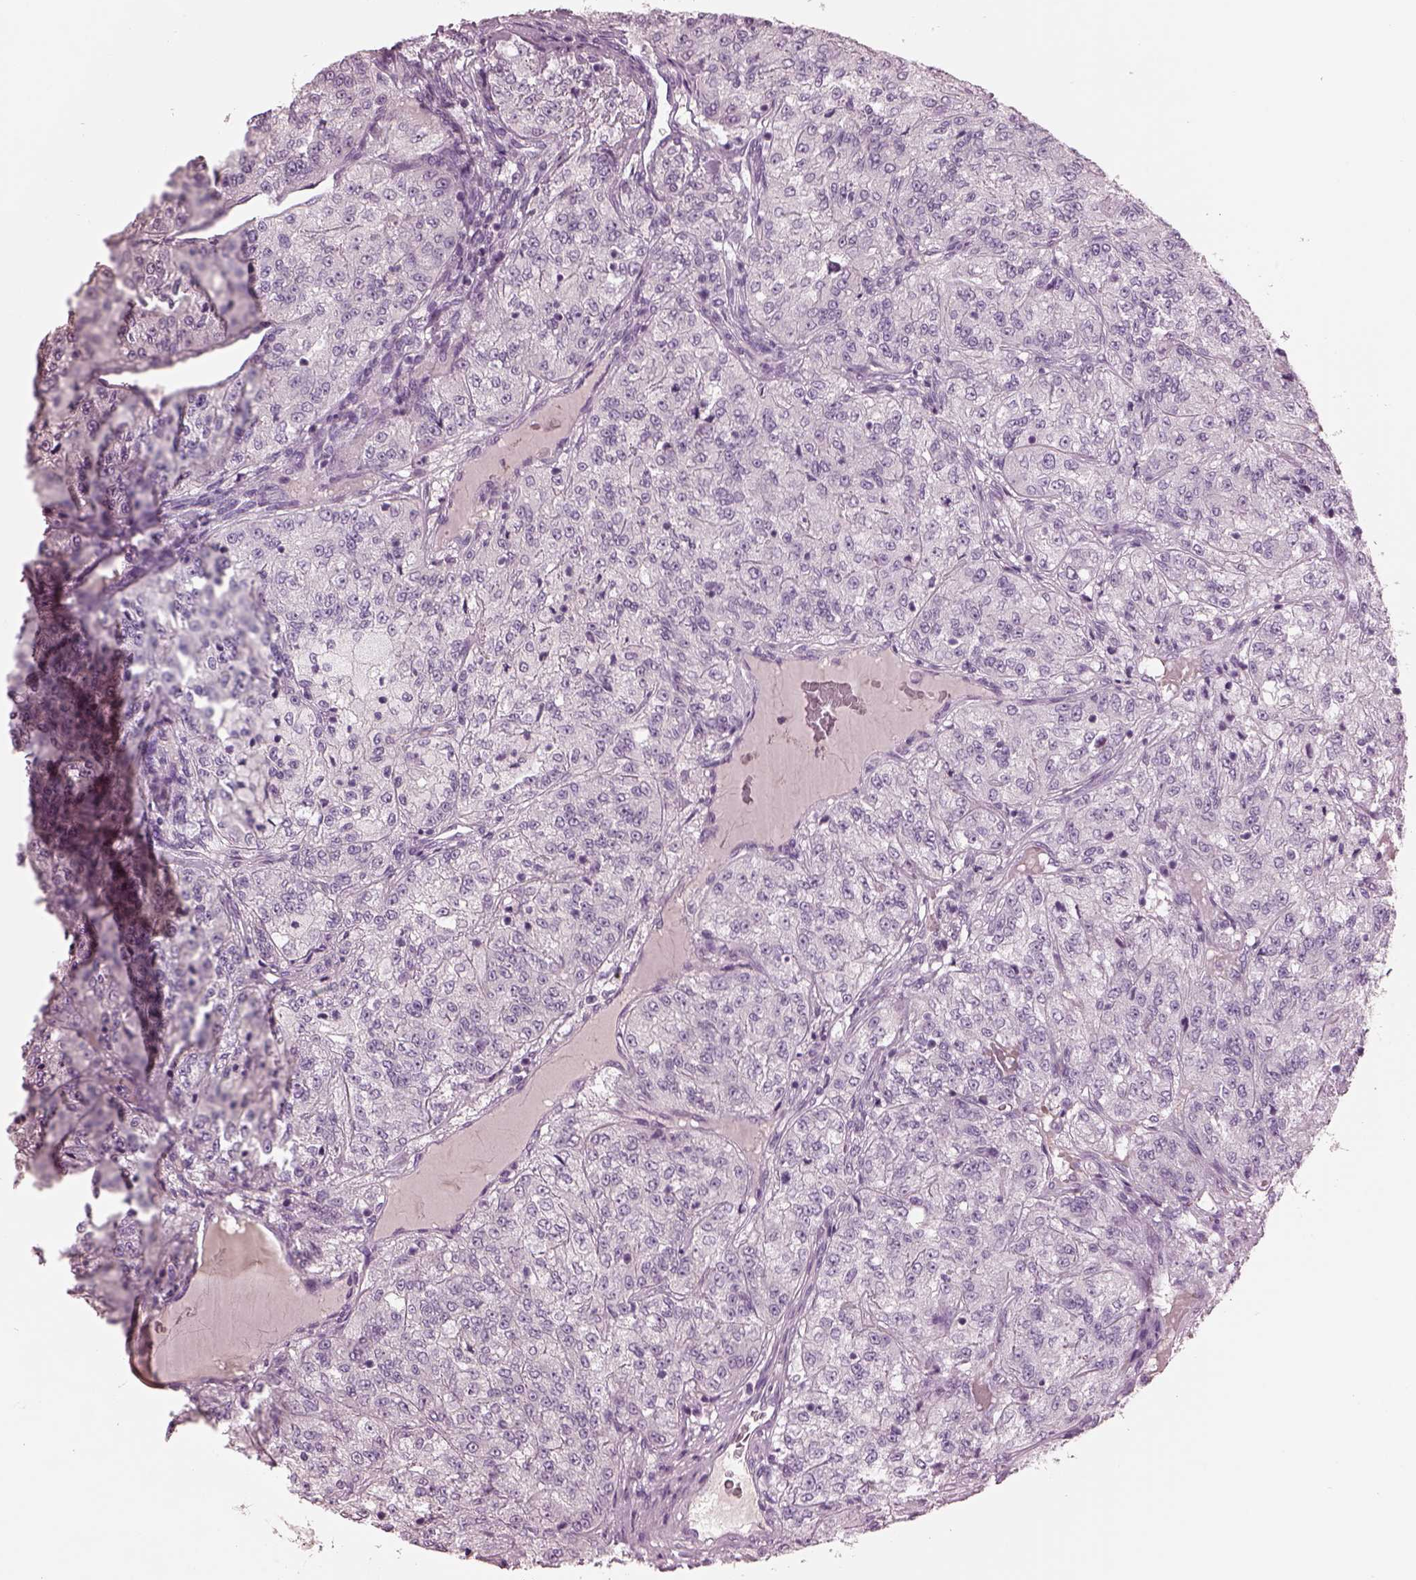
{"staining": {"intensity": "negative", "quantity": "none", "location": "none"}, "tissue": "renal cancer", "cell_type": "Tumor cells", "image_type": "cancer", "snomed": [{"axis": "morphology", "description": "Adenocarcinoma, NOS"}, {"axis": "topography", "description": "Kidney"}], "caption": "Immunohistochemistry (IHC) of renal cancer displays no staining in tumor cells. (DAB immunohistochemistry (IHC) visualized using brightfield microscopy, high magnification).", "gene": "PACRG", "patient": {"sex": "female", "age": 63}}